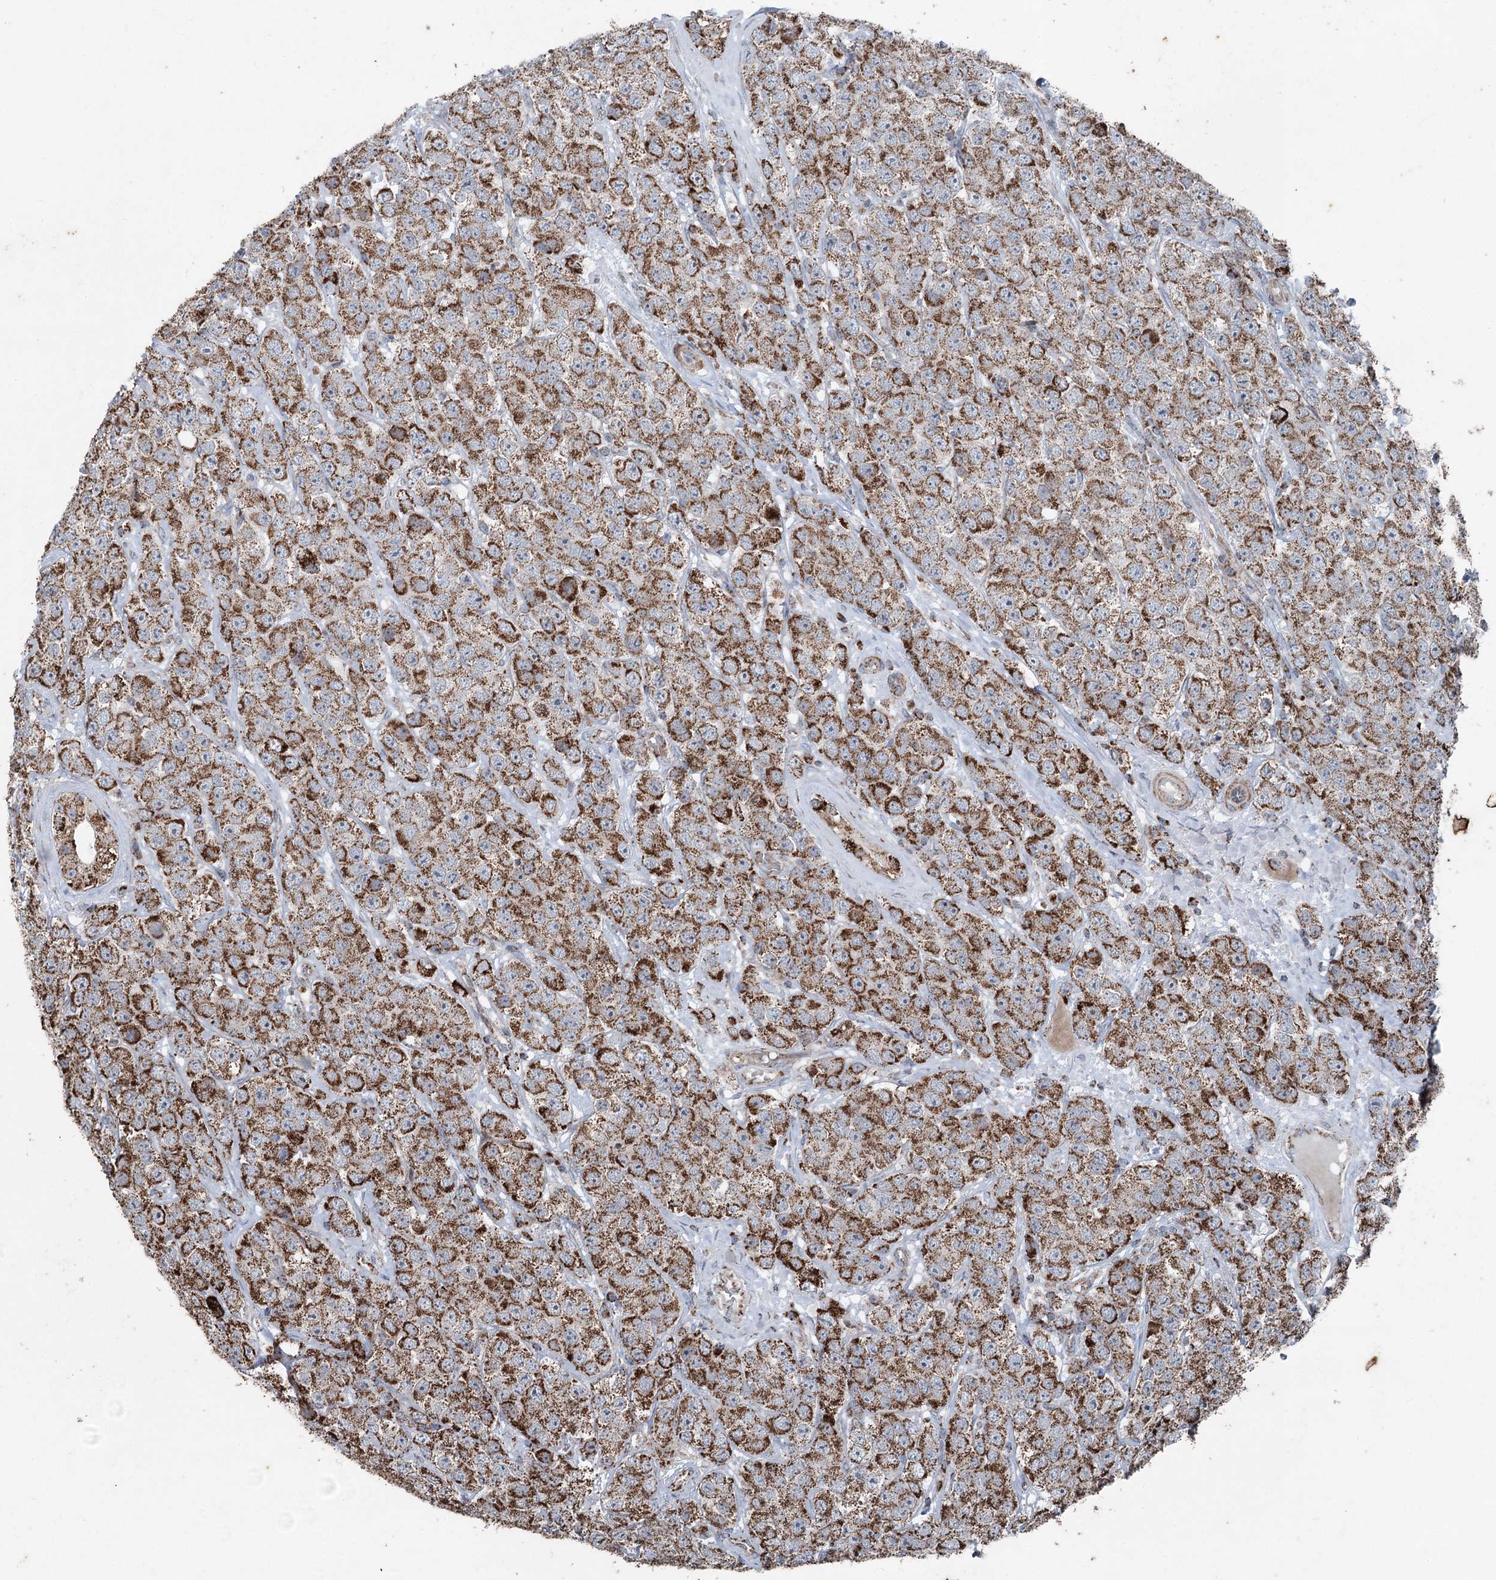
{"staining": {"intensity": "strong", "quantity": ">75%", "location": "cytoplasmic/membranous"}, "tissue": "testis cancer", "cell_type": "Tumor cells", "image_type": "cancer", "snomed": [{"axis": "morphology", "description": "Seminoma, NOS"}, {"axis": "topography", "description": "Testis"}], "caption": "Immunohistochemical staining of seminoma (testis) displays strong cytoplasmic/membranous protein positivity in approximately >75% of tumor cells. The staining is performed using DAB brown chromogen to label protein expression. The nuclei are counter-stained blue using hematoxylin.", "gene": "UCN3", "patient": {"sex": "male", "age": 28}}